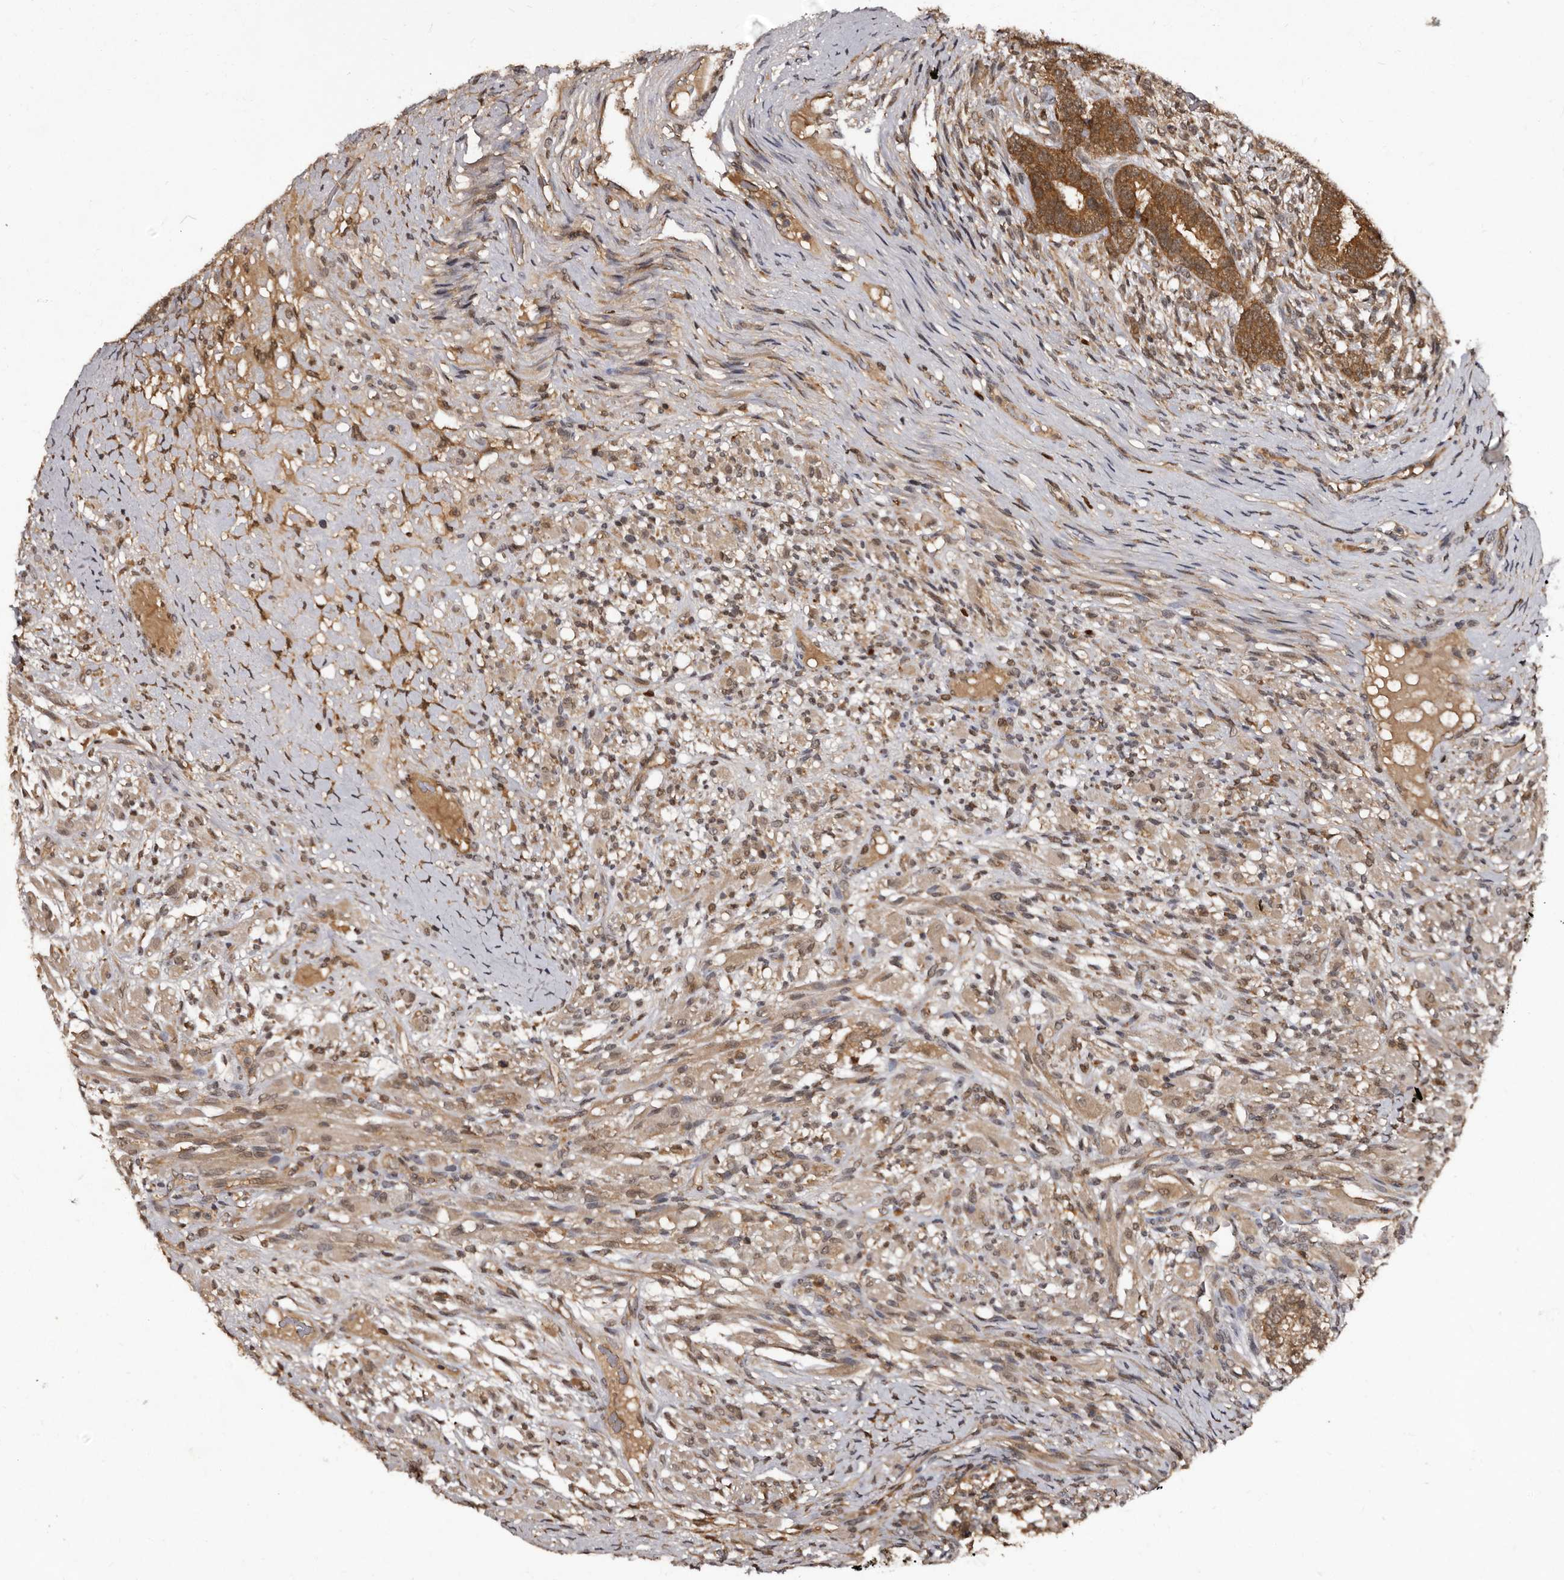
{"staining": {"intensity": "moderate", "quantity": ">75%", "location": "cytoplasmic/membranous"}, "tissue": "testis cancer", "cell_type": "Tumor cells", "image_type": "cancer", "snomed": [{"axis": "morphology", "description": "Seminoma, NOS"}, {"axis": "morphology", "description": "Carcinoma, Embryonal, NOS"}, {"axis": "topography", "description": "Testis"}], "caption": "Immunohistochemical staining of human testis cancer displays medium levels of moderate cytoplasmic/membranous expression in about >75% of tumor cells.", "gene": "PMVK", "patient": {"sex": "male", "age": 28}}